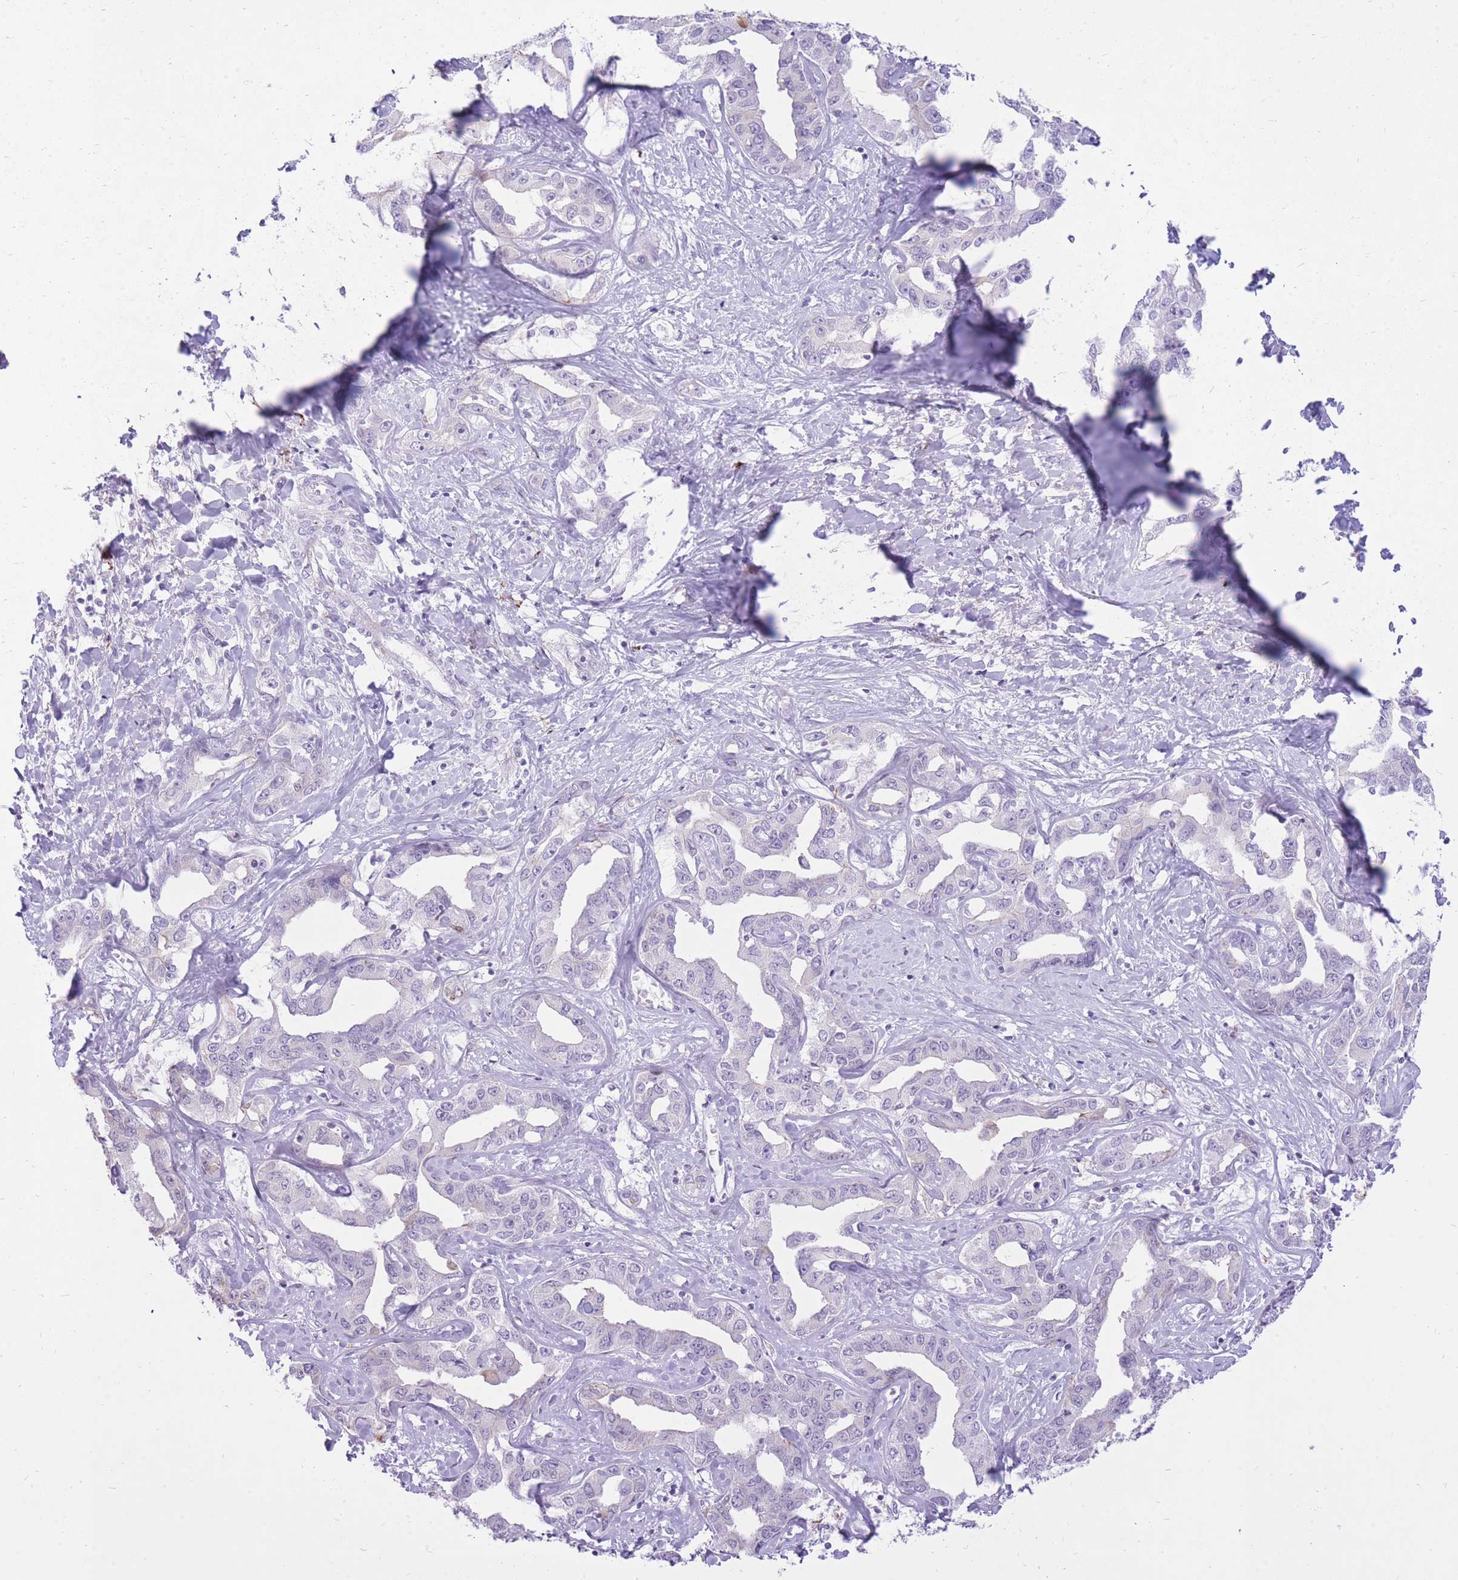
{"staining": {"intensity": "negative", "quantity": "none", "location": "none"}, "tissue": "liver cancer", "cell_type": "Tumor cells", "image_type": "cancer", "snomed": [{"axis": "morphology", "description": "Cholangiocarcinoma"}, {"axis": "topography", "description": "Liver"}], "caption": "A high-resolution histopathology image shows IHC staining of liver cancer (cholangiocarcinoma), which exhibits no significant staining in tumor cells.", "gene": "MEIS3", "patient": {"sex": "male", "age": 59}}